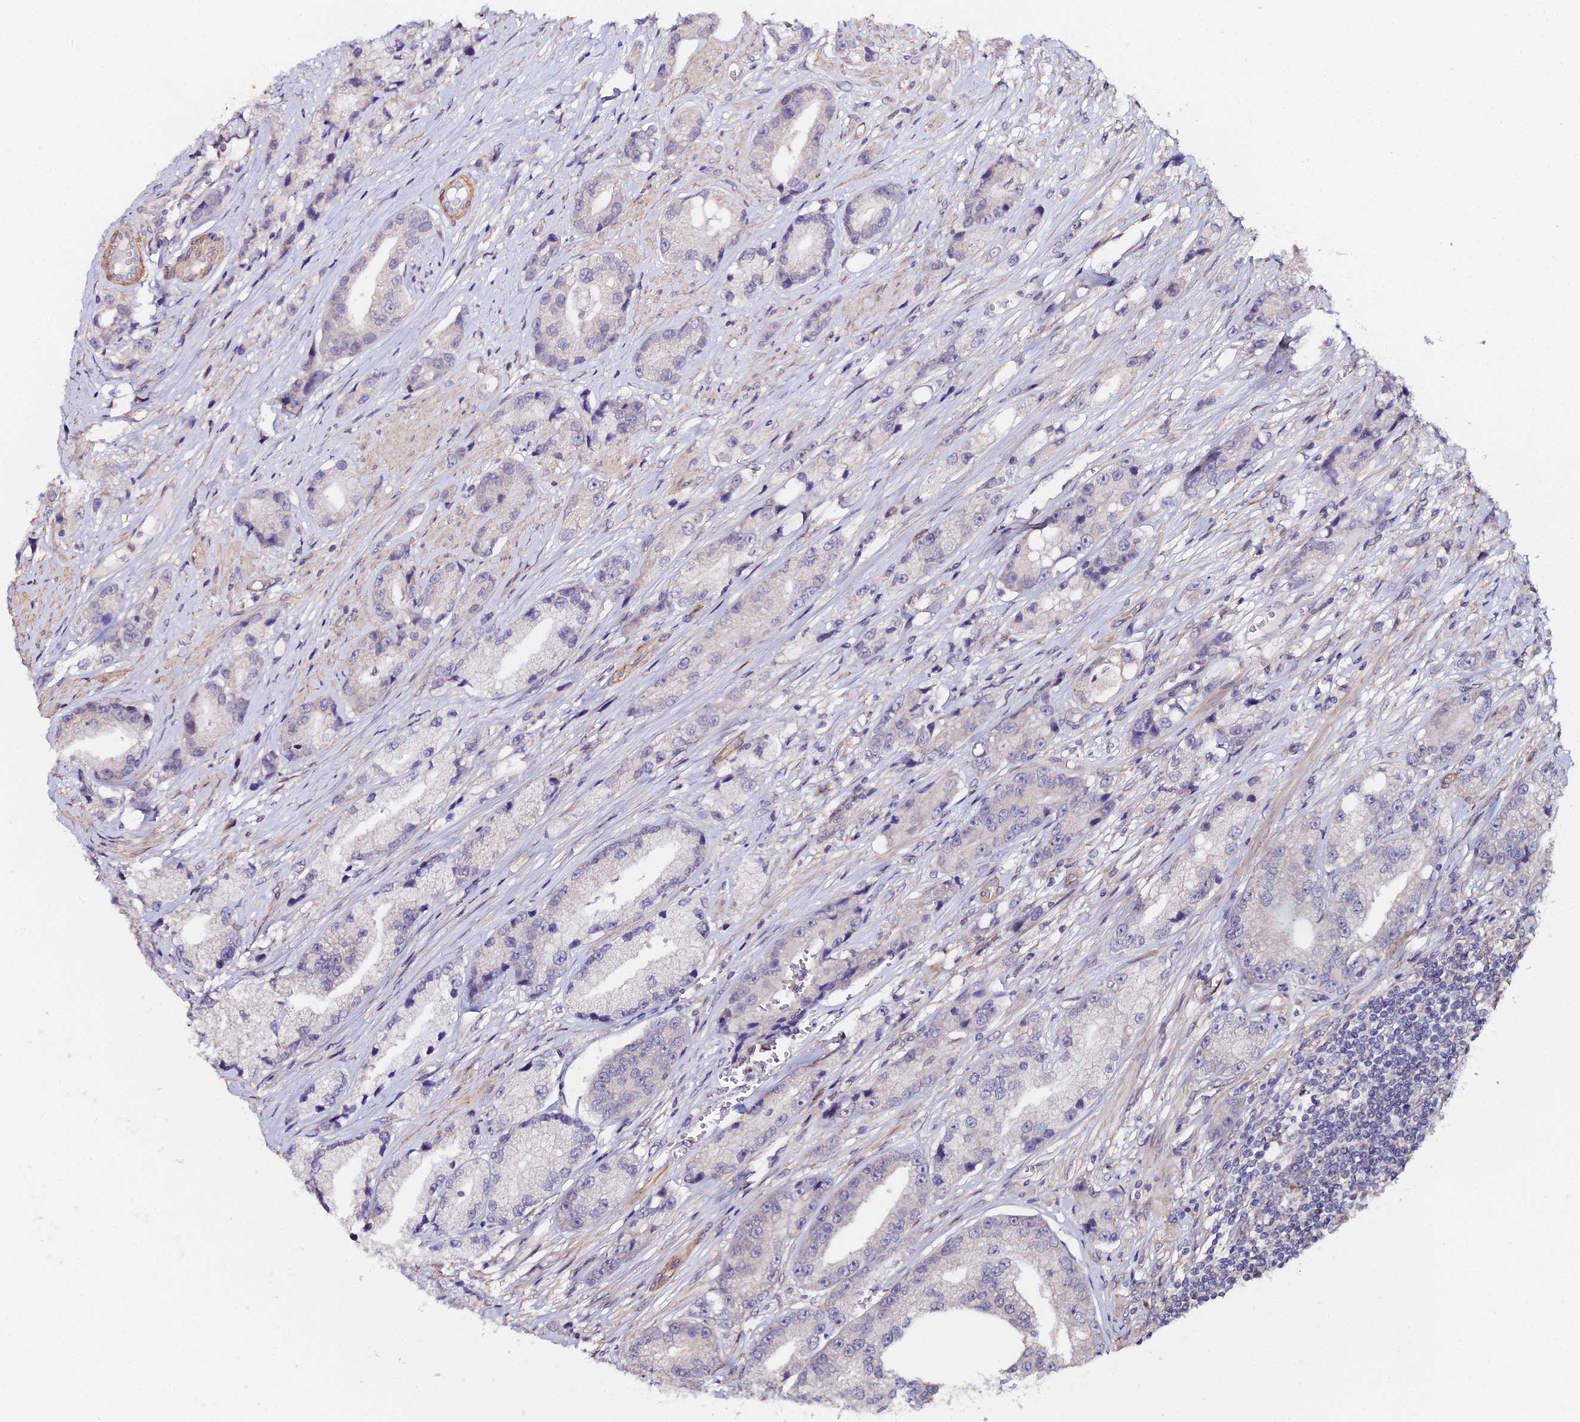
{"staining": {"intensity": "negative", "quantity": "none", "location": "none"}, "tissue": "prostate cancer", "cell_type": "Tumor cells", "image_type": "cancer", "snomed": [{"axis": "morphology", "description": "Adenocarcinoma, High grade"}, {"axis": "topography", "description": "Prostate"}], "caption": "Prostate cancer was stained to show a protein in brown. There is no significant expression in tumor cells.", "gene": "C4orf19", "patient": {"sex": "male", "age": 74}}